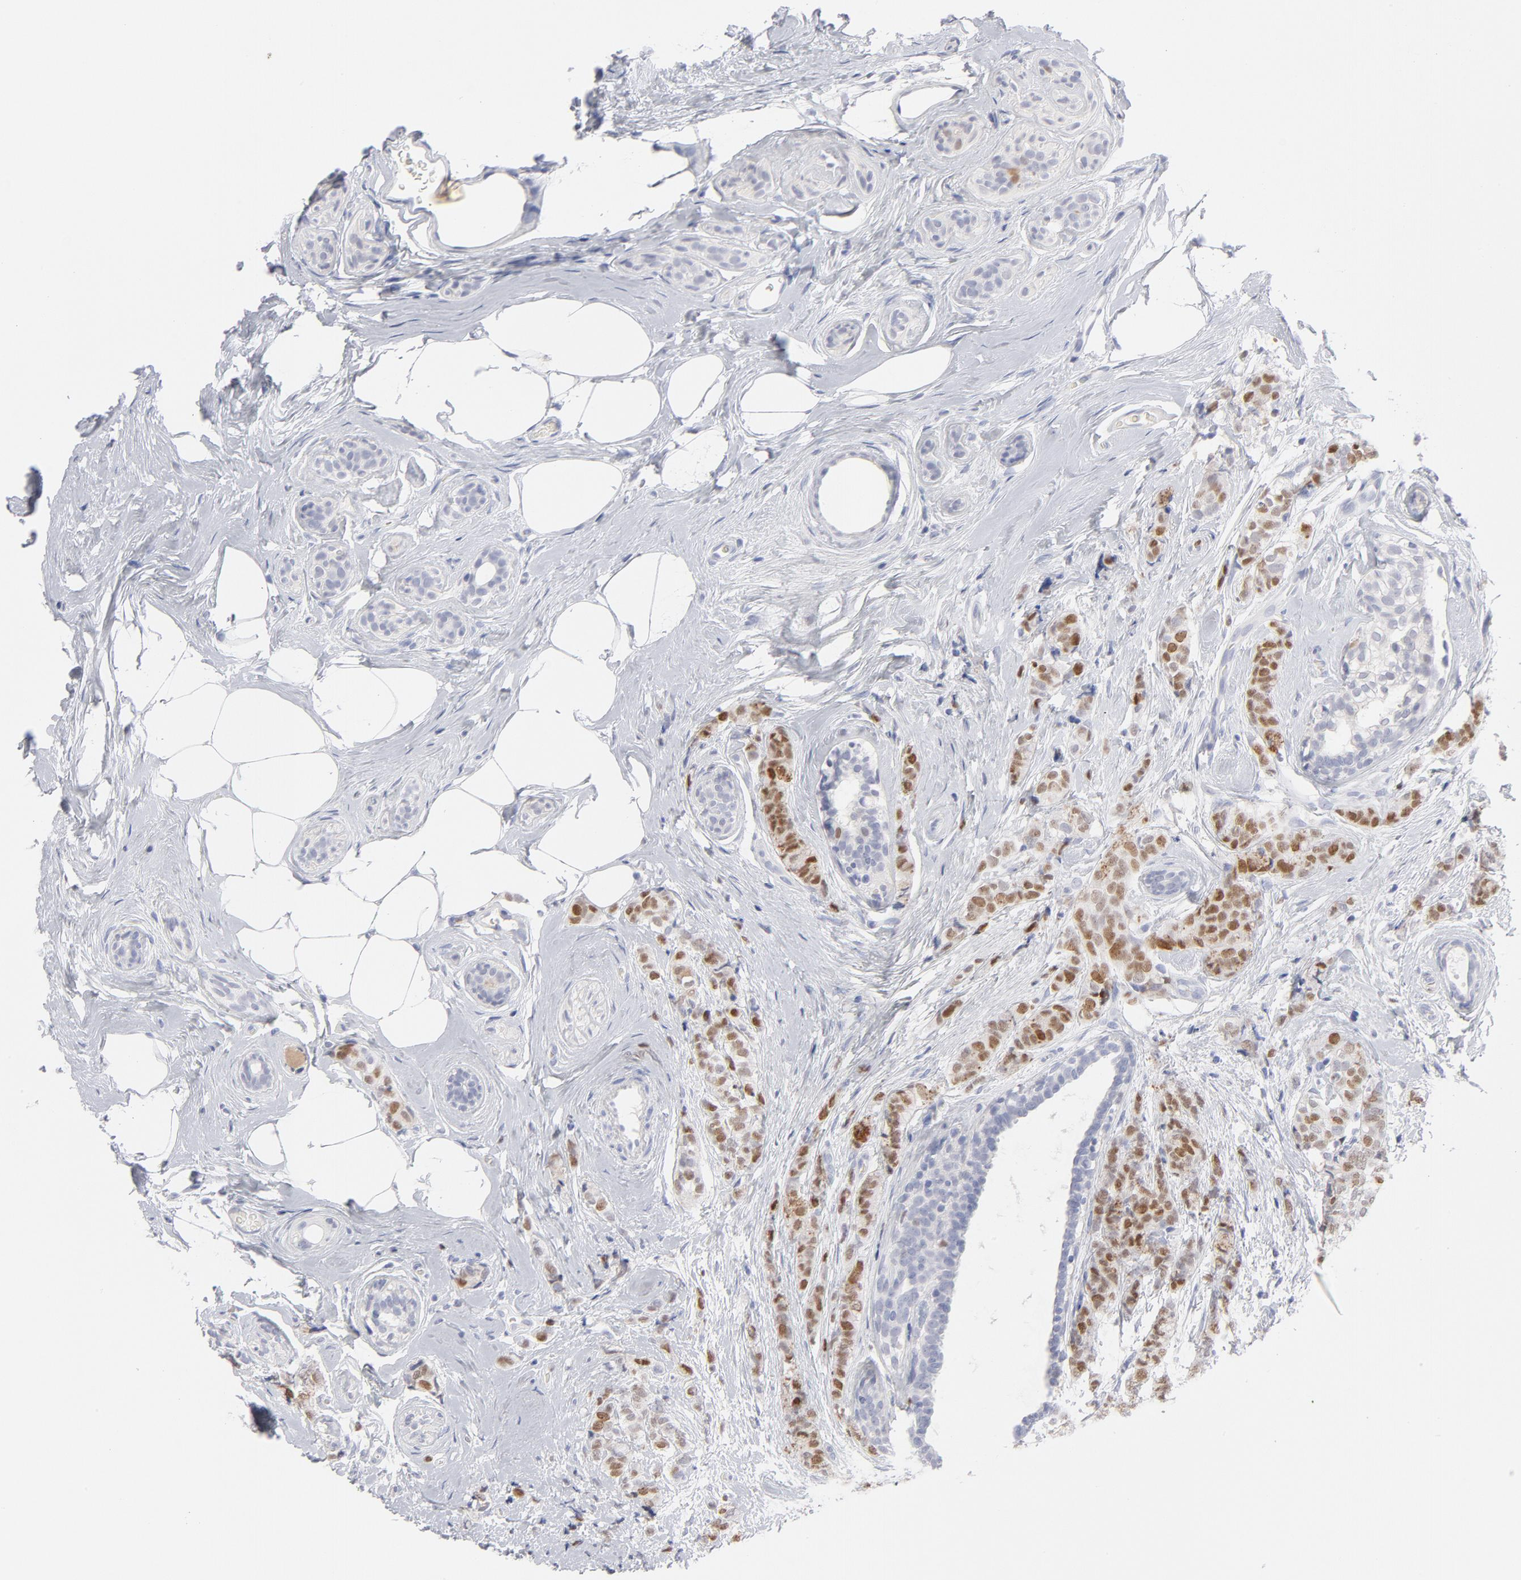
{"staining": {"intensity": "strong", "quantity": "25%-75%", "location": "nuclear"}, "tissue": "breast cancer", "cell_type": "Tumor cells", "image_type": "cancer", "snomed": [{"axis": "morphology", "description": "Lobular carcinoma"}, {"axis": "topography", "description": "Breast"}], "caption": "Strong nuclear staining is seen in approximately 25%-75% of tumor cells in breast cancer (lobular carcinoma).", "gene": "MCM7", "patient": {"sex": "female", "age": 60}}